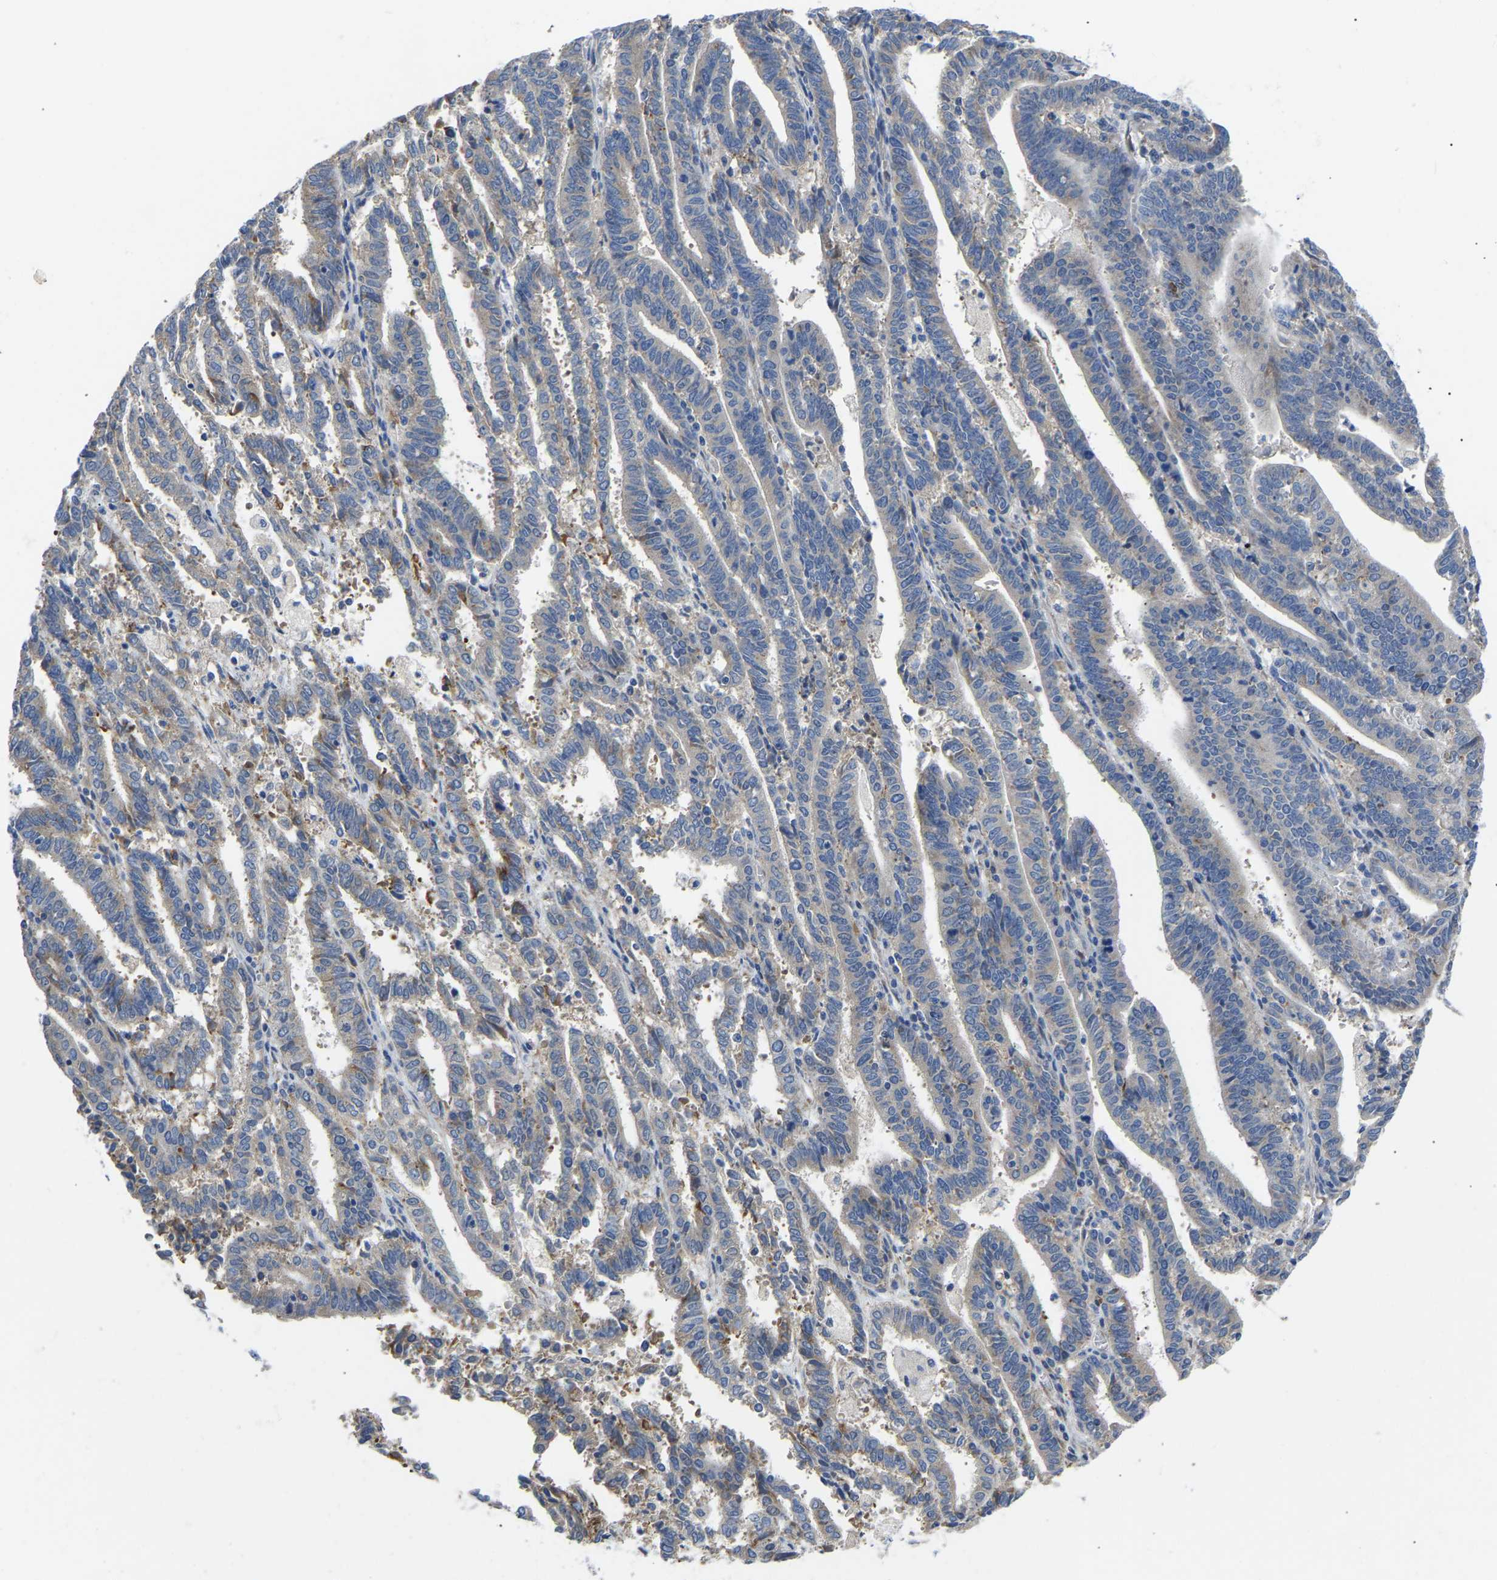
{"staining": {"intensity": "weak", "quantity": "<25%", "location": "cytoplasmic/membranous"}, "tissue": "endometrial cancer", "cell_type": "Tumor cells", "image_type": "cancer", "snomed": [{"axis": "morphology", "description": "Adenocarcinoma, NOS"}, {"axis": "topography", "description": "Uterus"}], "caption": "Tumor cells show no significant staining in endometrial cancer (adenocarcinoma).", "gene": "ABCA10", "patient": {"sex": "female", "age": 83}}